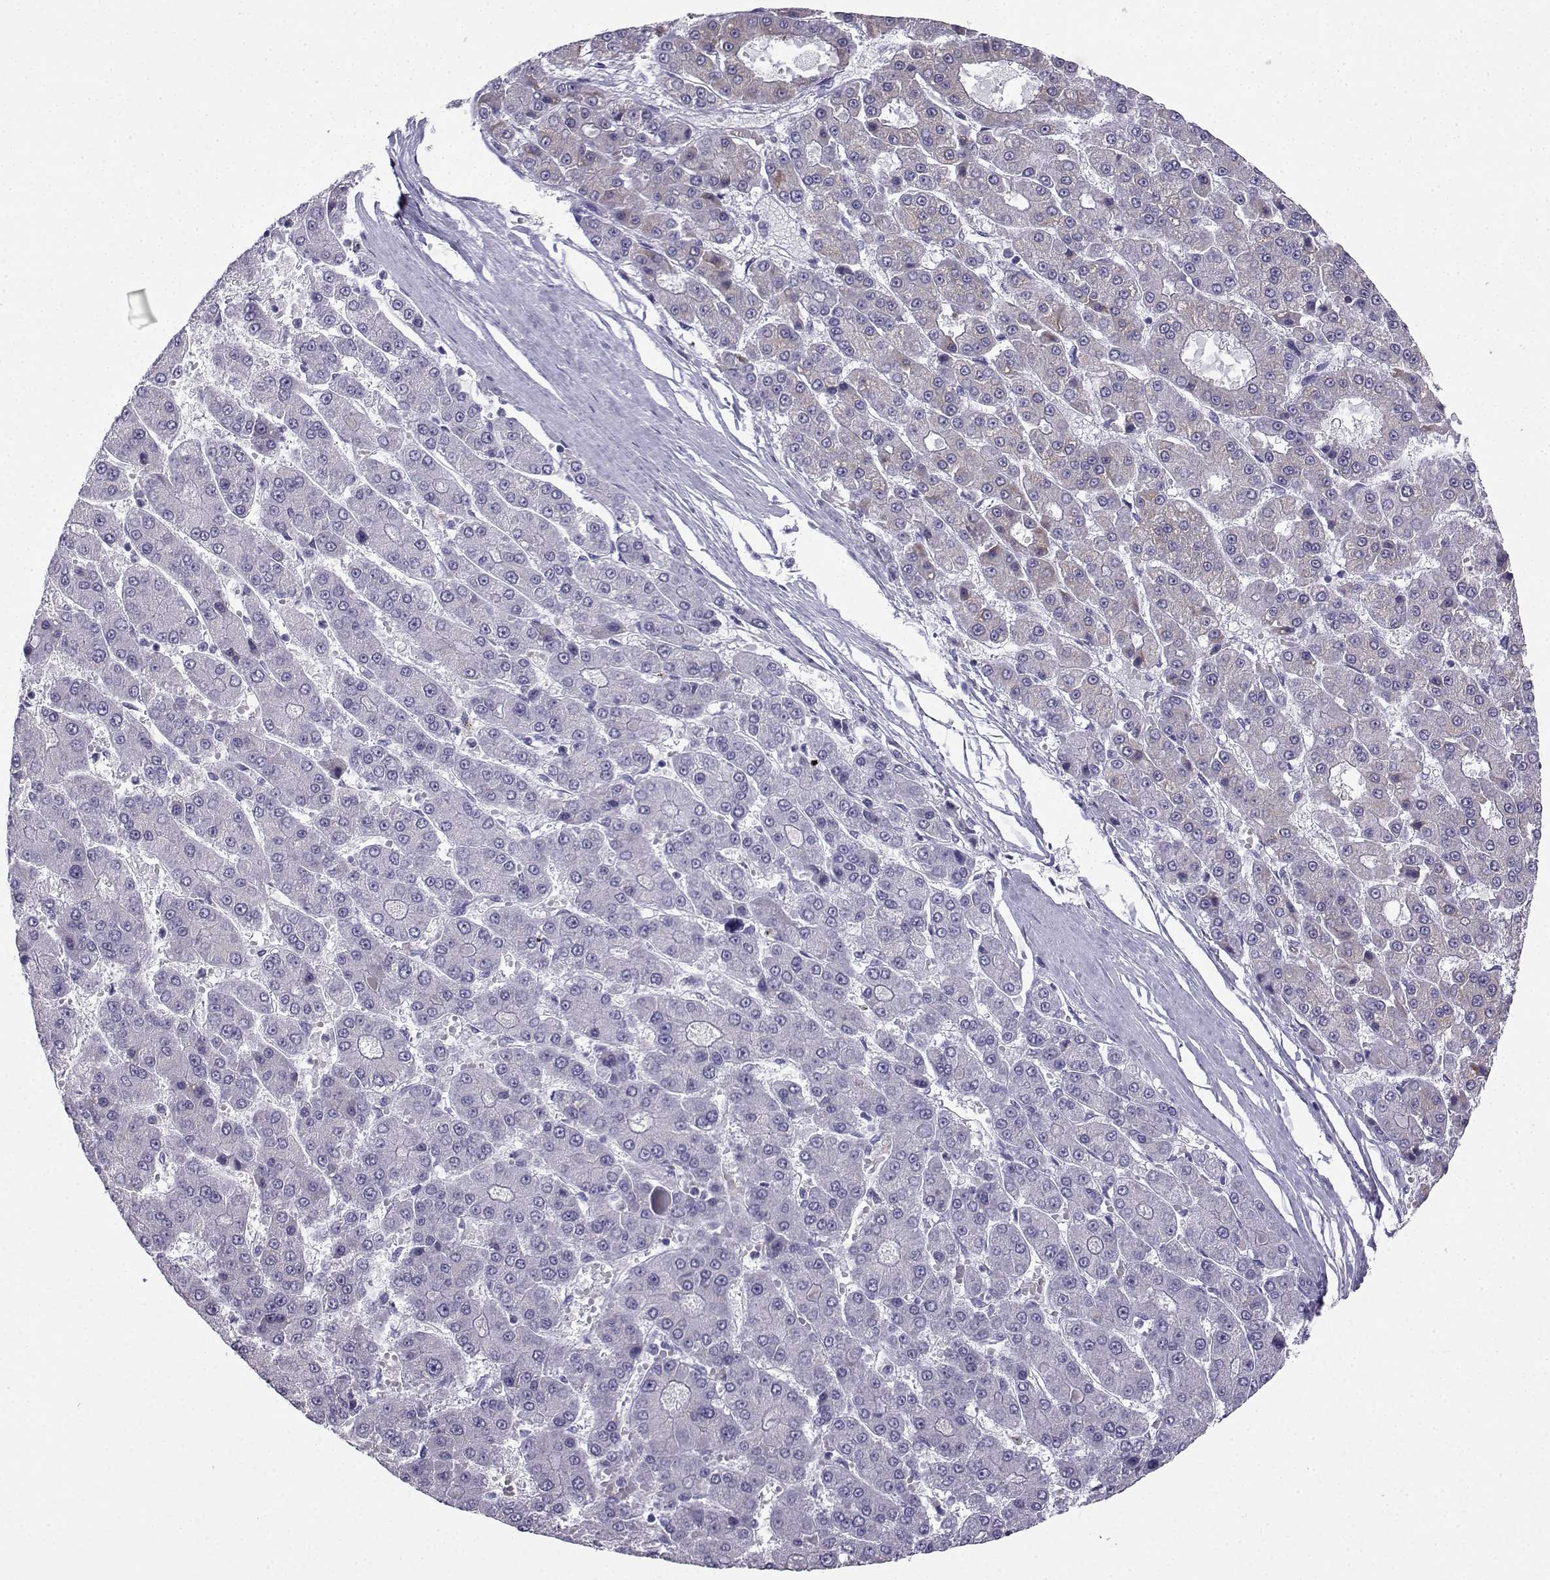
{"staining": {"intensity": "negative", "quantity": "none", "location": "none"}, "tissue": "liver cancer", "cell_type": "Tumor cells", "image_type": "cancer", "snomed": [{"axis": "morphology", "description": "Carcinoma, Hepatocellular, NOS"}, {"axis": "topography", "description": "Liver"}], "caption": "This is a histopathology image of immunohistochemistry staining of liver cancer, which shows no staining in tumor cells.", "gene": "SLC18A2", "patient": {"sex": "male", "age": 70}}